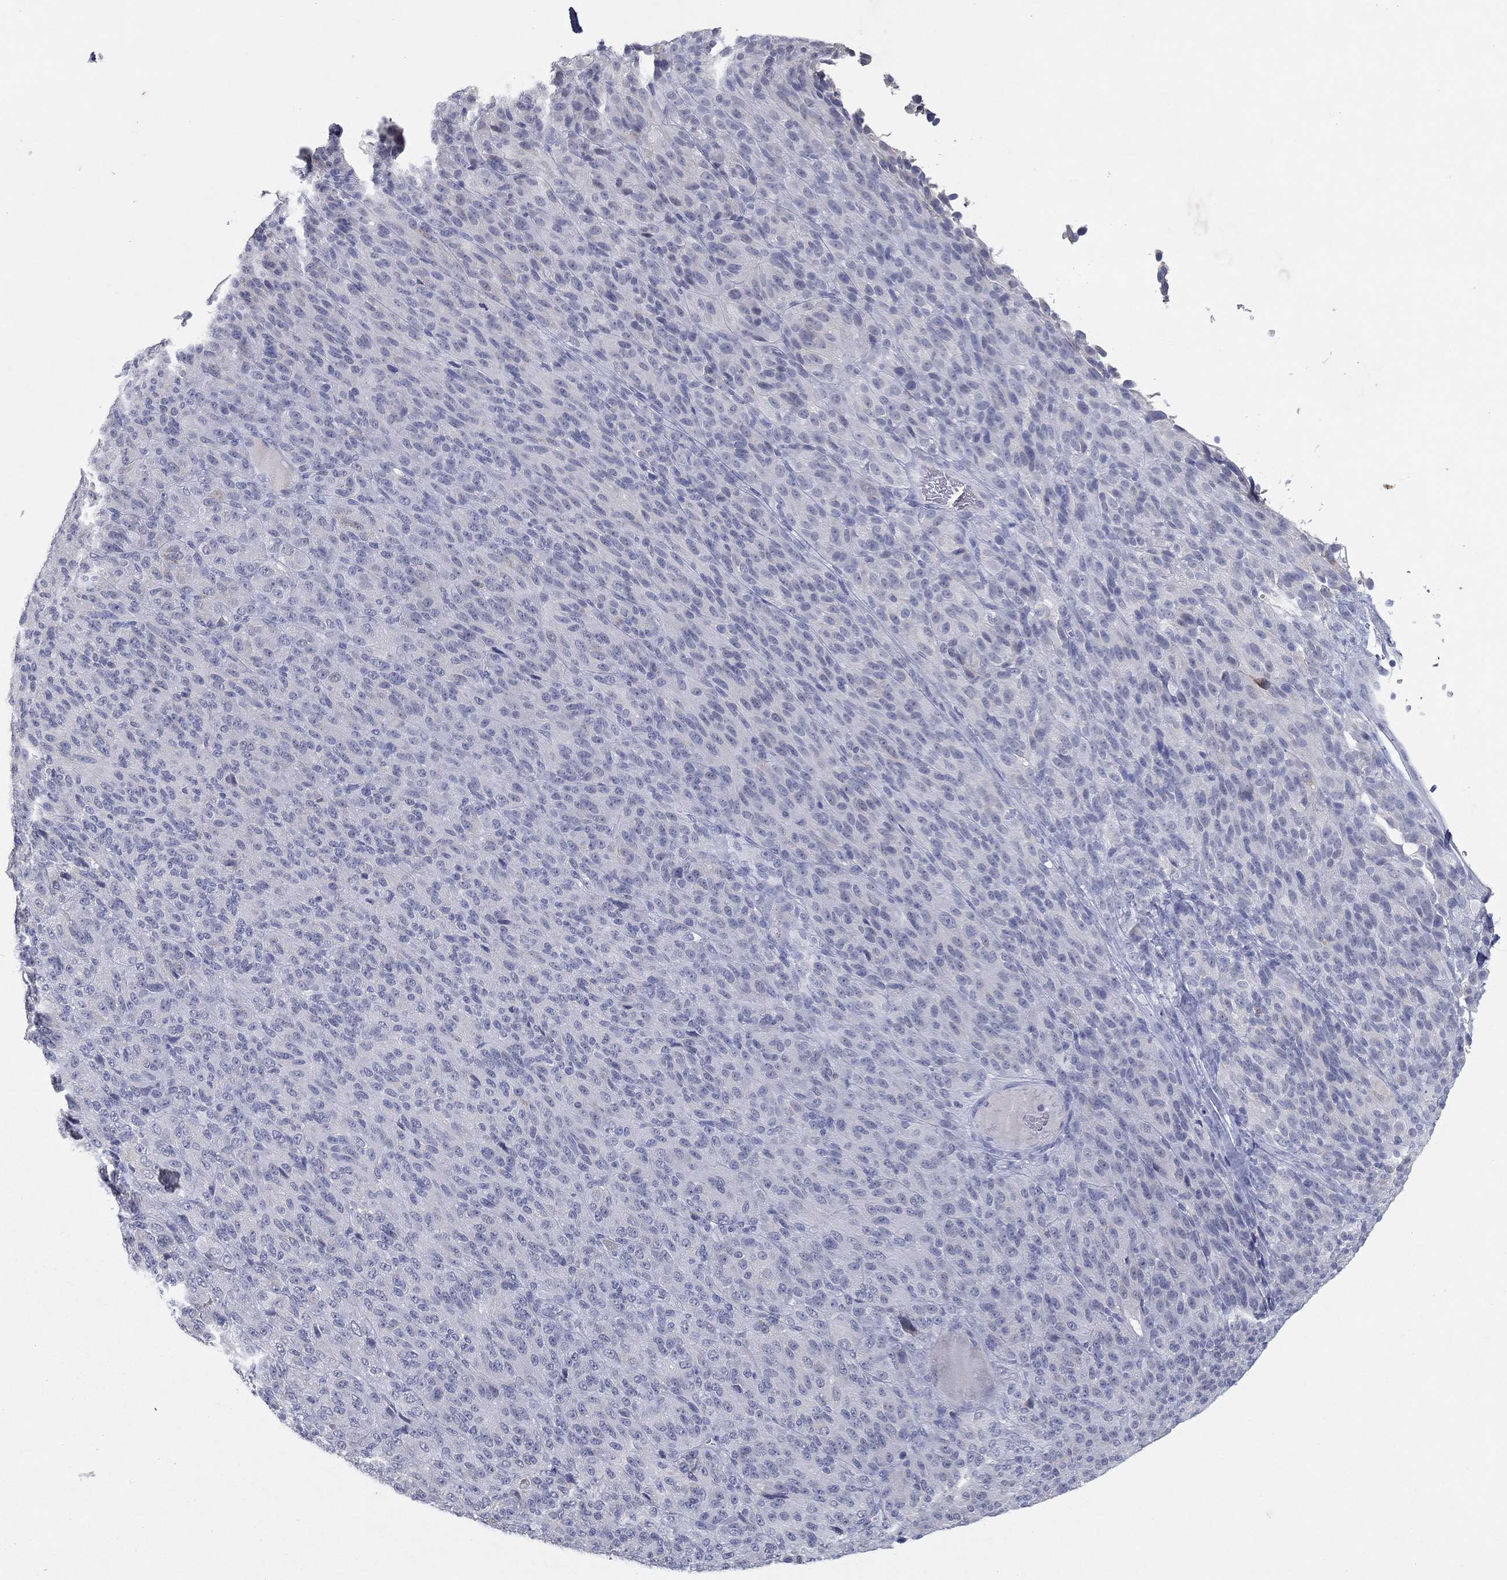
{"staining": {"intensity": "moderate", "quantity": "<25%", "location": "cytoplasmic/membranous"}, "tissue": "melanoma", "cell_type": "Tumor cells", "image_type": "cancer", "snomed": [{"axis": "morphology", "description": "Malignant melanoma, Metastatic site"}, {"axis": "topography", "description": "Brain"}], "caption": "A brown stain highlights moderate cytoplasmic/membranous positivity of a protein in melanoma tumor cells.", "gene": "CPT1B", "patient": {"sex": "female", "age": 56}}